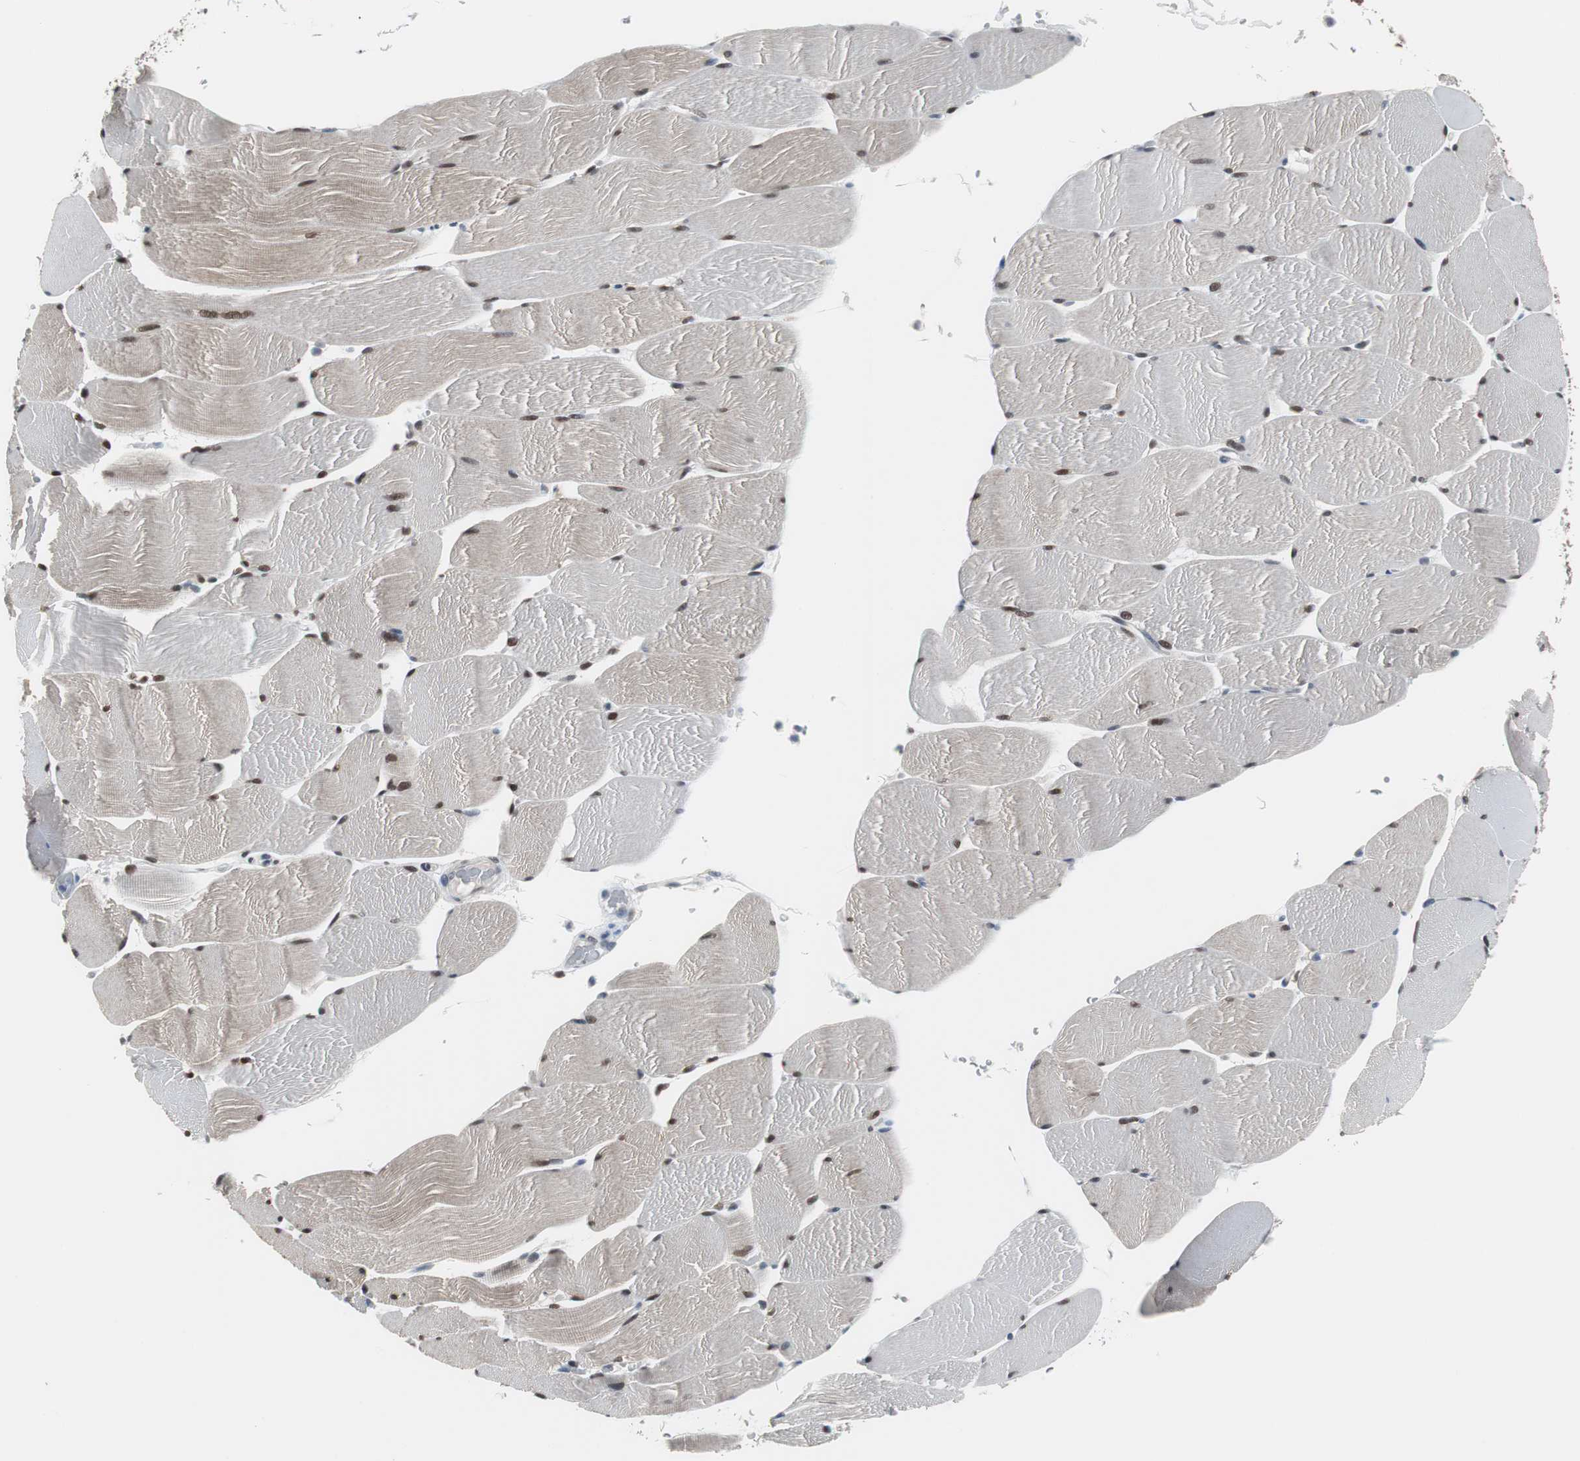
{"staining": {"intensity": "strong", "quantity": ">75%", "location": "cytoplasmic/membranous,nuclear"}, "tissue": "skeletal muscle", "cell_type": "Myocytes", "image_type": "normal", "snomed": [{"axis": "morphology", "description": "Normal tissue, NOS"}, {"axis": "topography", "description": "Skeletal muscle"}], "caption": "High-magnification brightfield microscopy of benign skeletal muscle stained with DAB (3,3'-diaminobenzidine) (brown) and counterstained with hematoxylin (blue). myocytes exhibit strong cytoplasmic/membranous,nuclear staining is identified in about>75% of cells.", "gene": "ZHX2", "patient": {"sex": "male", "age": 62}}